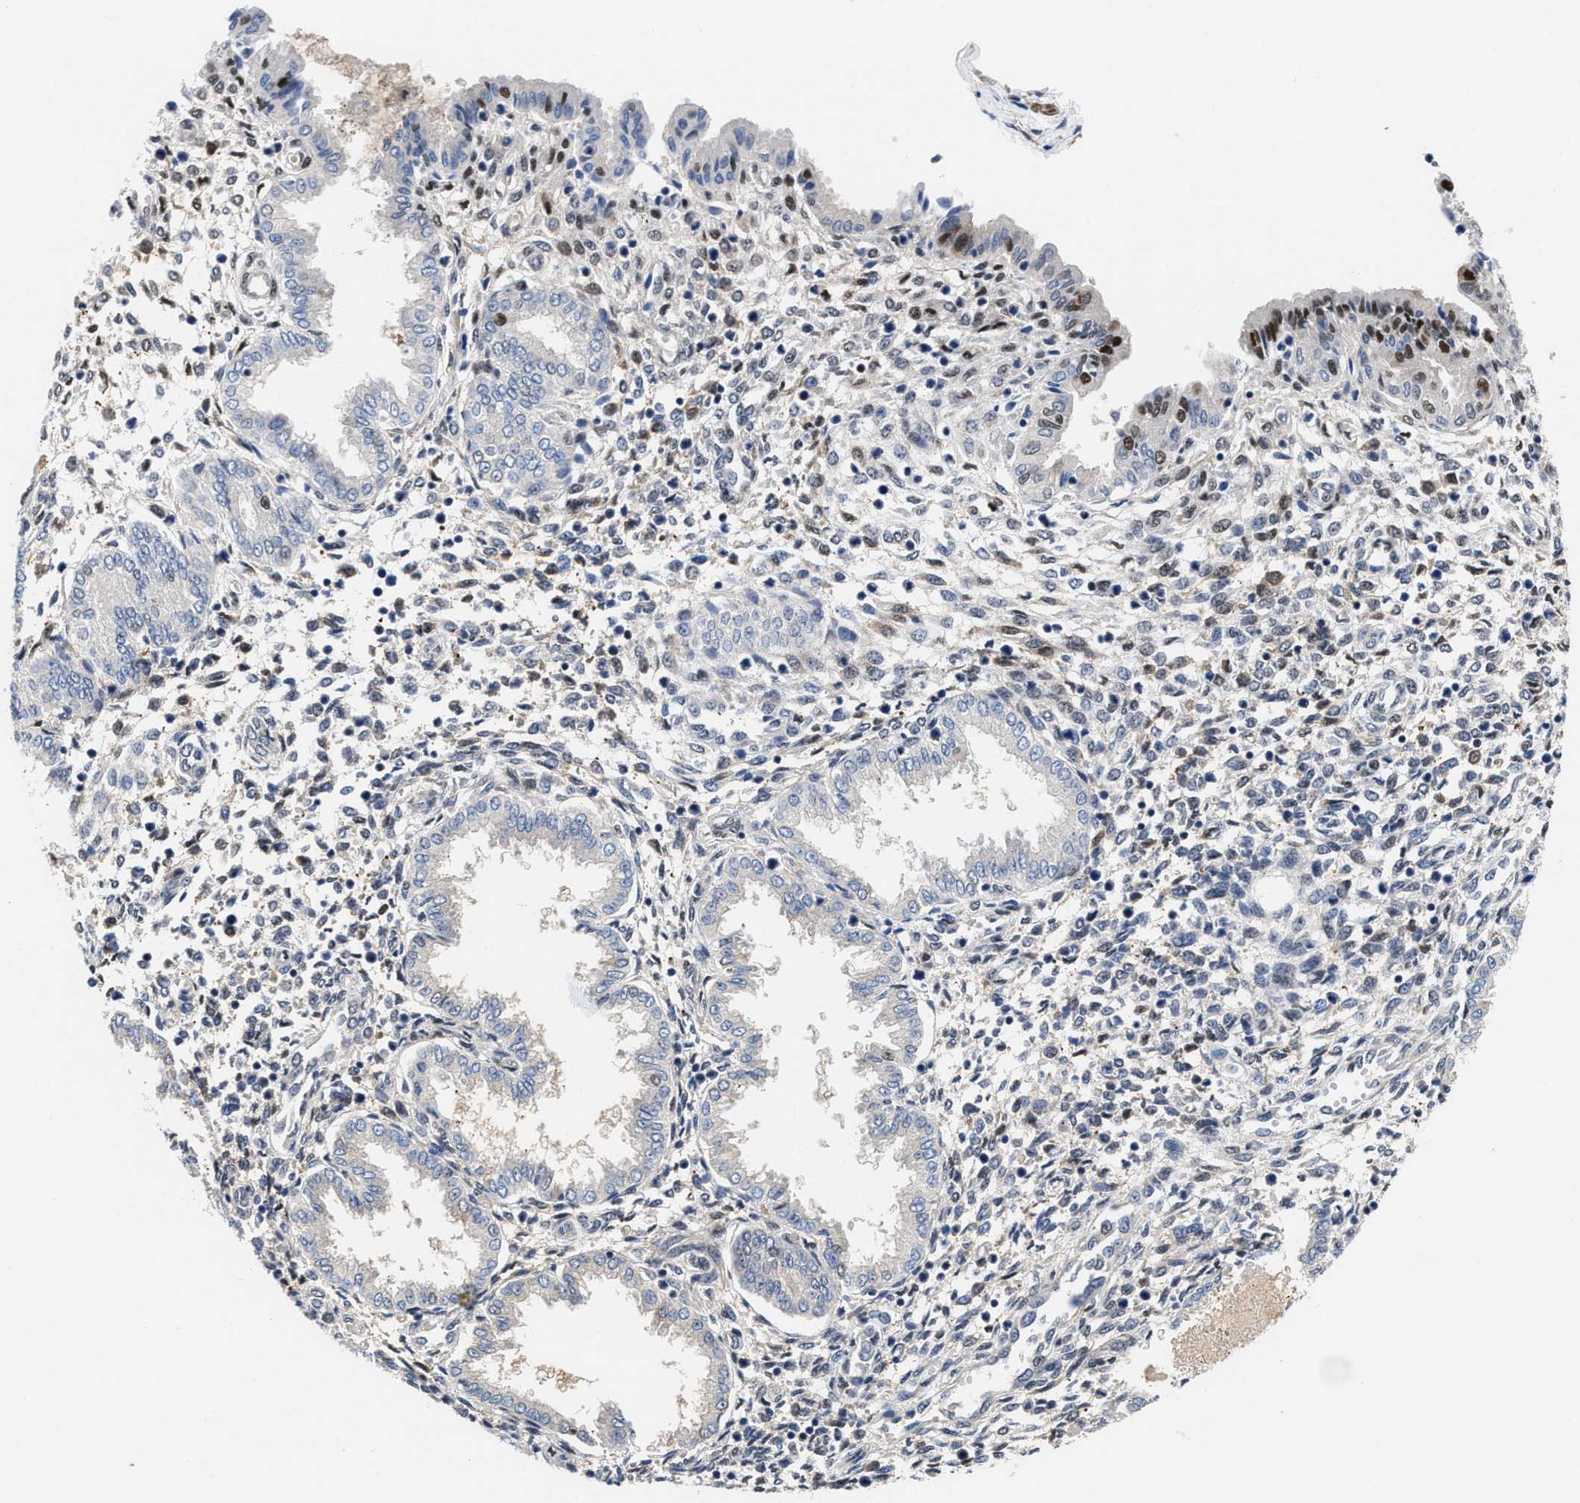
{"staining": {"intensity": "weak", "quantity": "<25%", "location": "nuclear"}, "tissue": "endometrium", "cell_type": "Cells in endometrial stroma", "image_type": "normal", "snomed": [{"axis": "morphology", "description": "Normal tissue, NOS"}, {"axis": "topography", "description": "Endometrium"}], "caption": "This is an immunohistochemistry (IHC) histopathology image of unremarkable human endometrium. There is no positivity in cells in endometrial stroma.", "gene": "KIF12", "patient": {"sex": "female", "age": 33}}